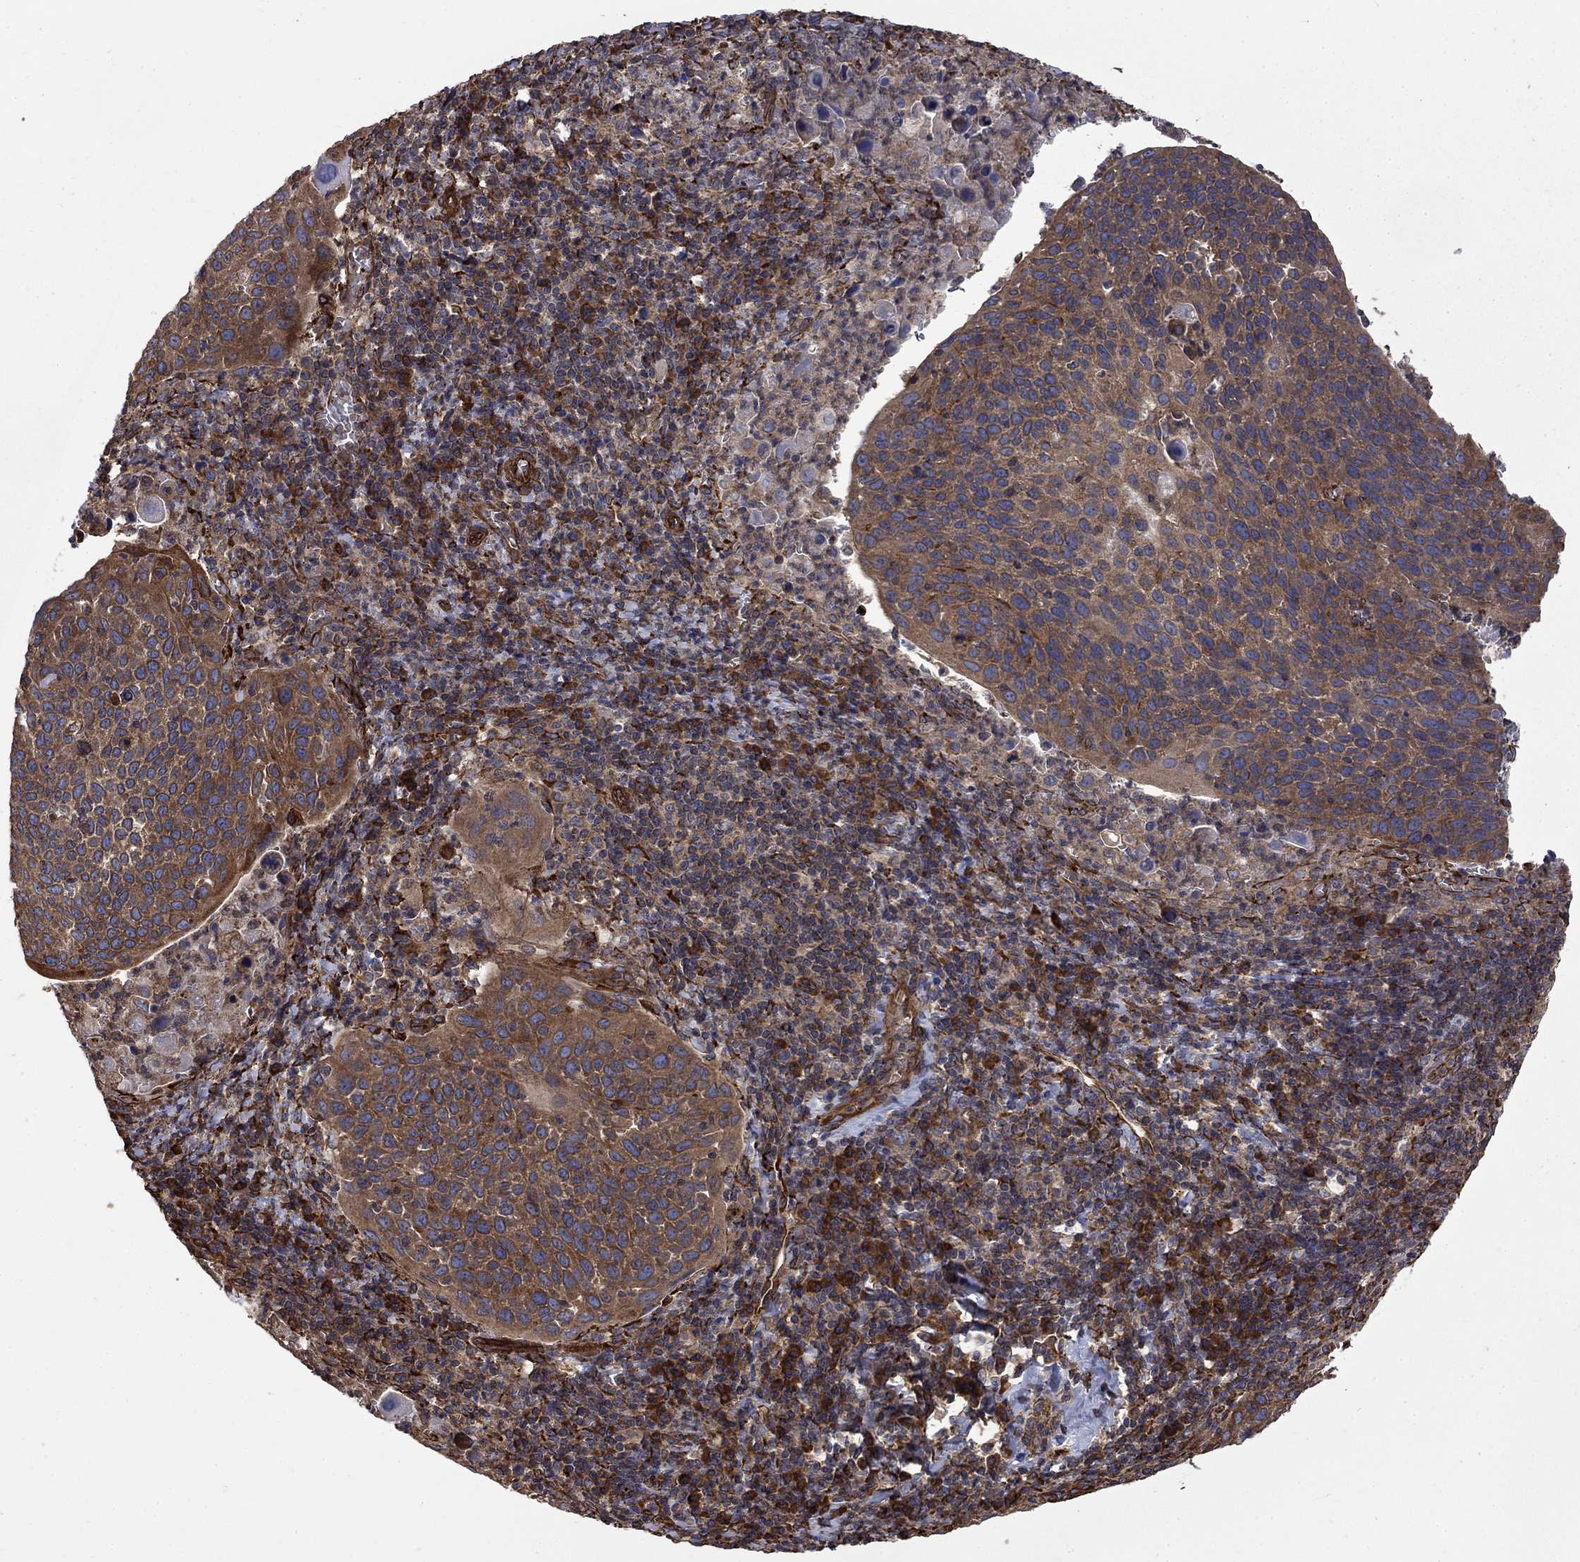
{"staining": {"intensity": "moderate", "quantity": ">75%", "location": "cytoplasmic/membranous"}, "tissue": "cervical cancer", "cell_type": "Tumor cells", "image_type": "cancer", "snomed": [{"axis": "morphology", "description": "Squamous cell carcinoma, NOS"}, {"axis": "topography", "description": "Cervix"}], "caption": "This is a histology image of immunohistochemistry (IHC) staining of cervical cancer, which shows moderate staining in the cytoplasmic/membranous of tumor cells.", "gene": "CUTC", "patient": {"sex": "female", "age": 54}}